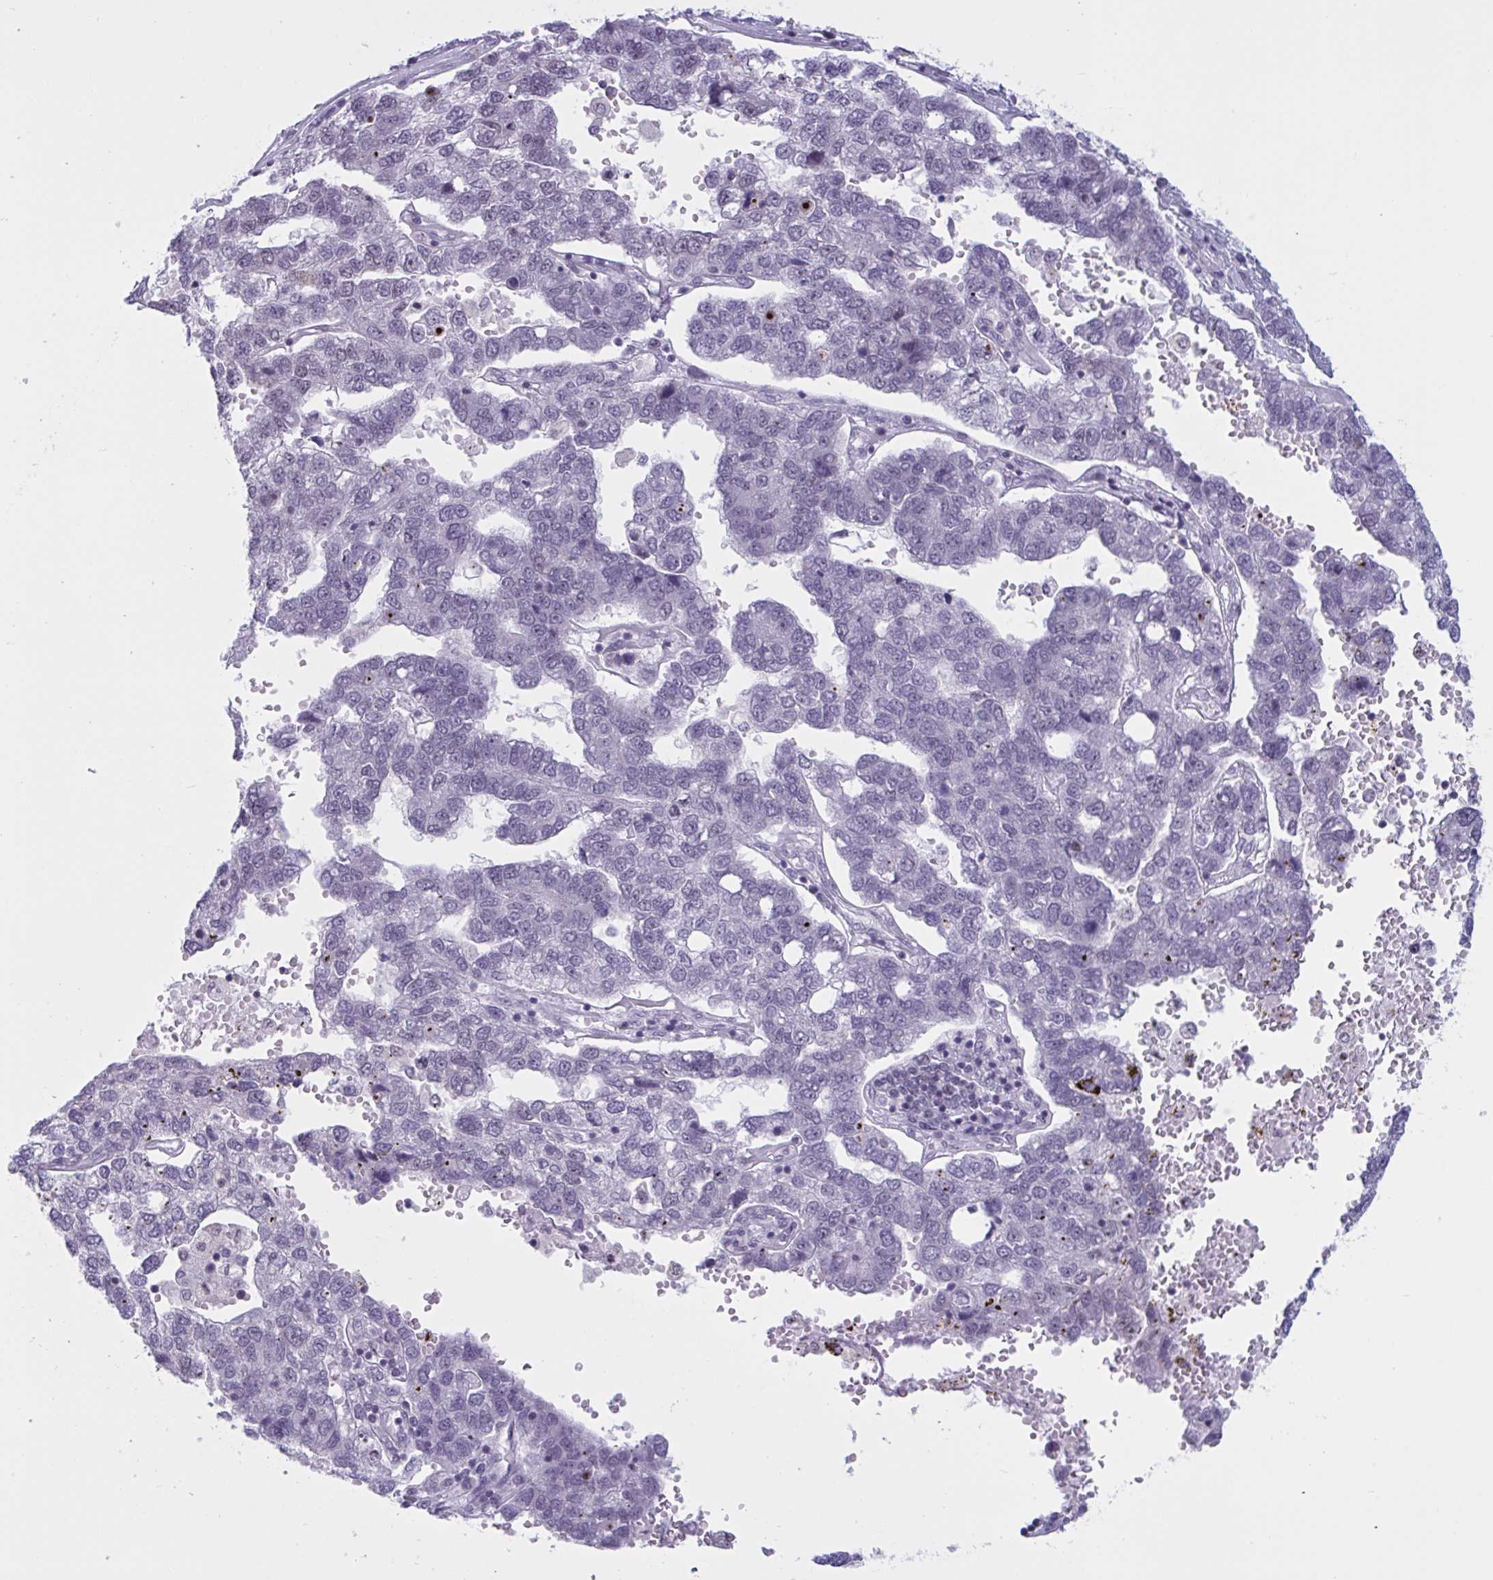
{"staining": {"intensity": "negative", "quantity": "none", "location": "none"}, "tissue": "pancreatic cancer", "cell_type": "Tumor cells", "image_type": "cancer", "snomed": [{"axis": "morphology", "description": "Adenocarcinoma, NOS"}, {"axis": "topography", "description": "Pancreas"}], "caption": "Pancreatic cancer stained for a protein using immunohistochemistry reveals no positivity tumor cells.", "gene": "TGM6", "patient": {"sex": "female", "age": 61}}